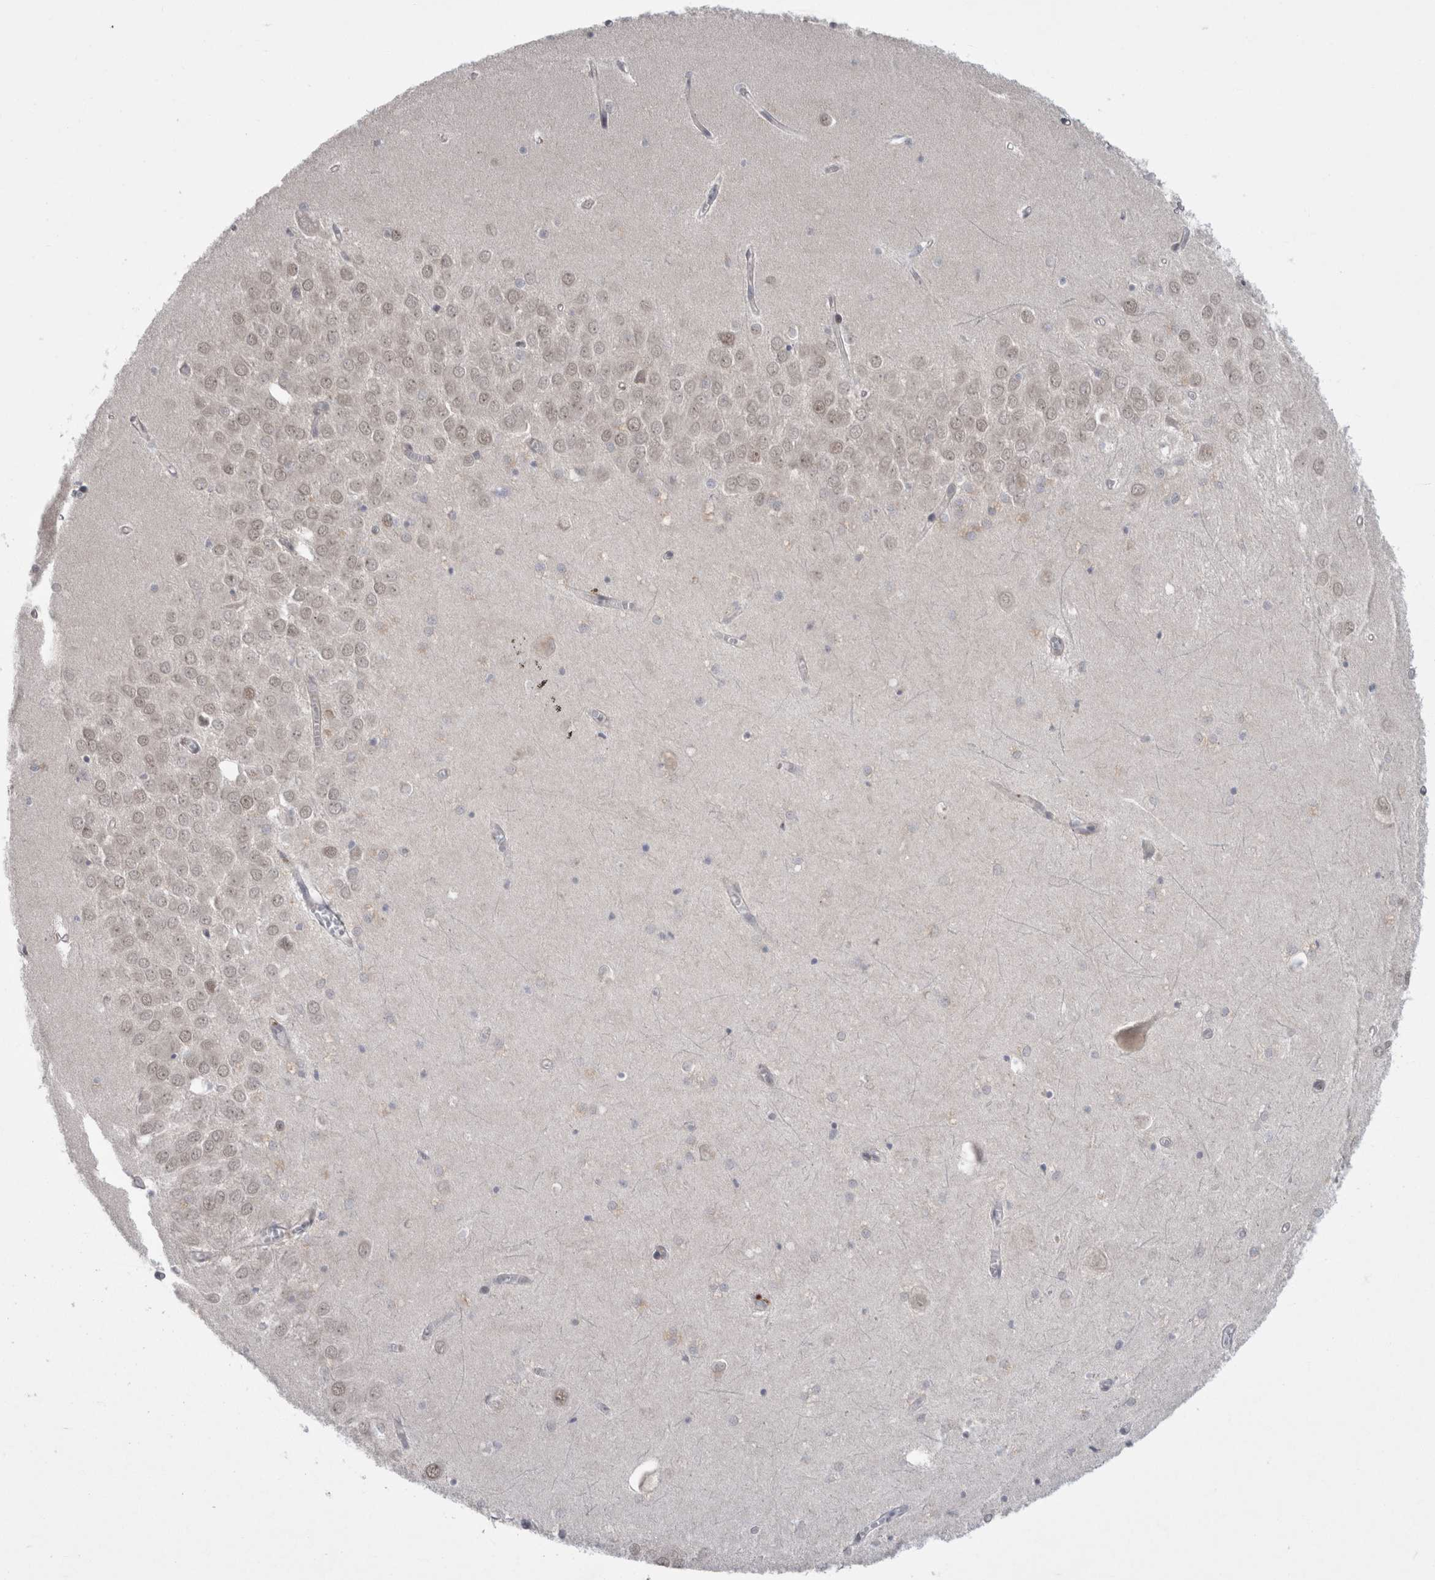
{"staining": {"intensity": "weak", "quantity": "<25%", "location": "nuclear"}, "tissue": "hippocampus", "cell_type": "Glial cells", "image_type": "normal", "snomed": [{"axis": "morphology", "description": "Normal tissue, NOS"}, {"axis": "topography", "description": "Hippocampus"}], "caption": "Immunohistochemistry (IHC) photomicrograph of normal human hippocampus stained for a protein (brown), which demonstrates no expression in glial cells. The staining is performed using DAB (3,3'-diaminobenzidine) brown chromogen with nuclei counter-stained in using hematoxylin.", "gene": "MTBP", "patient": {"sex": "male", "age": 70}}